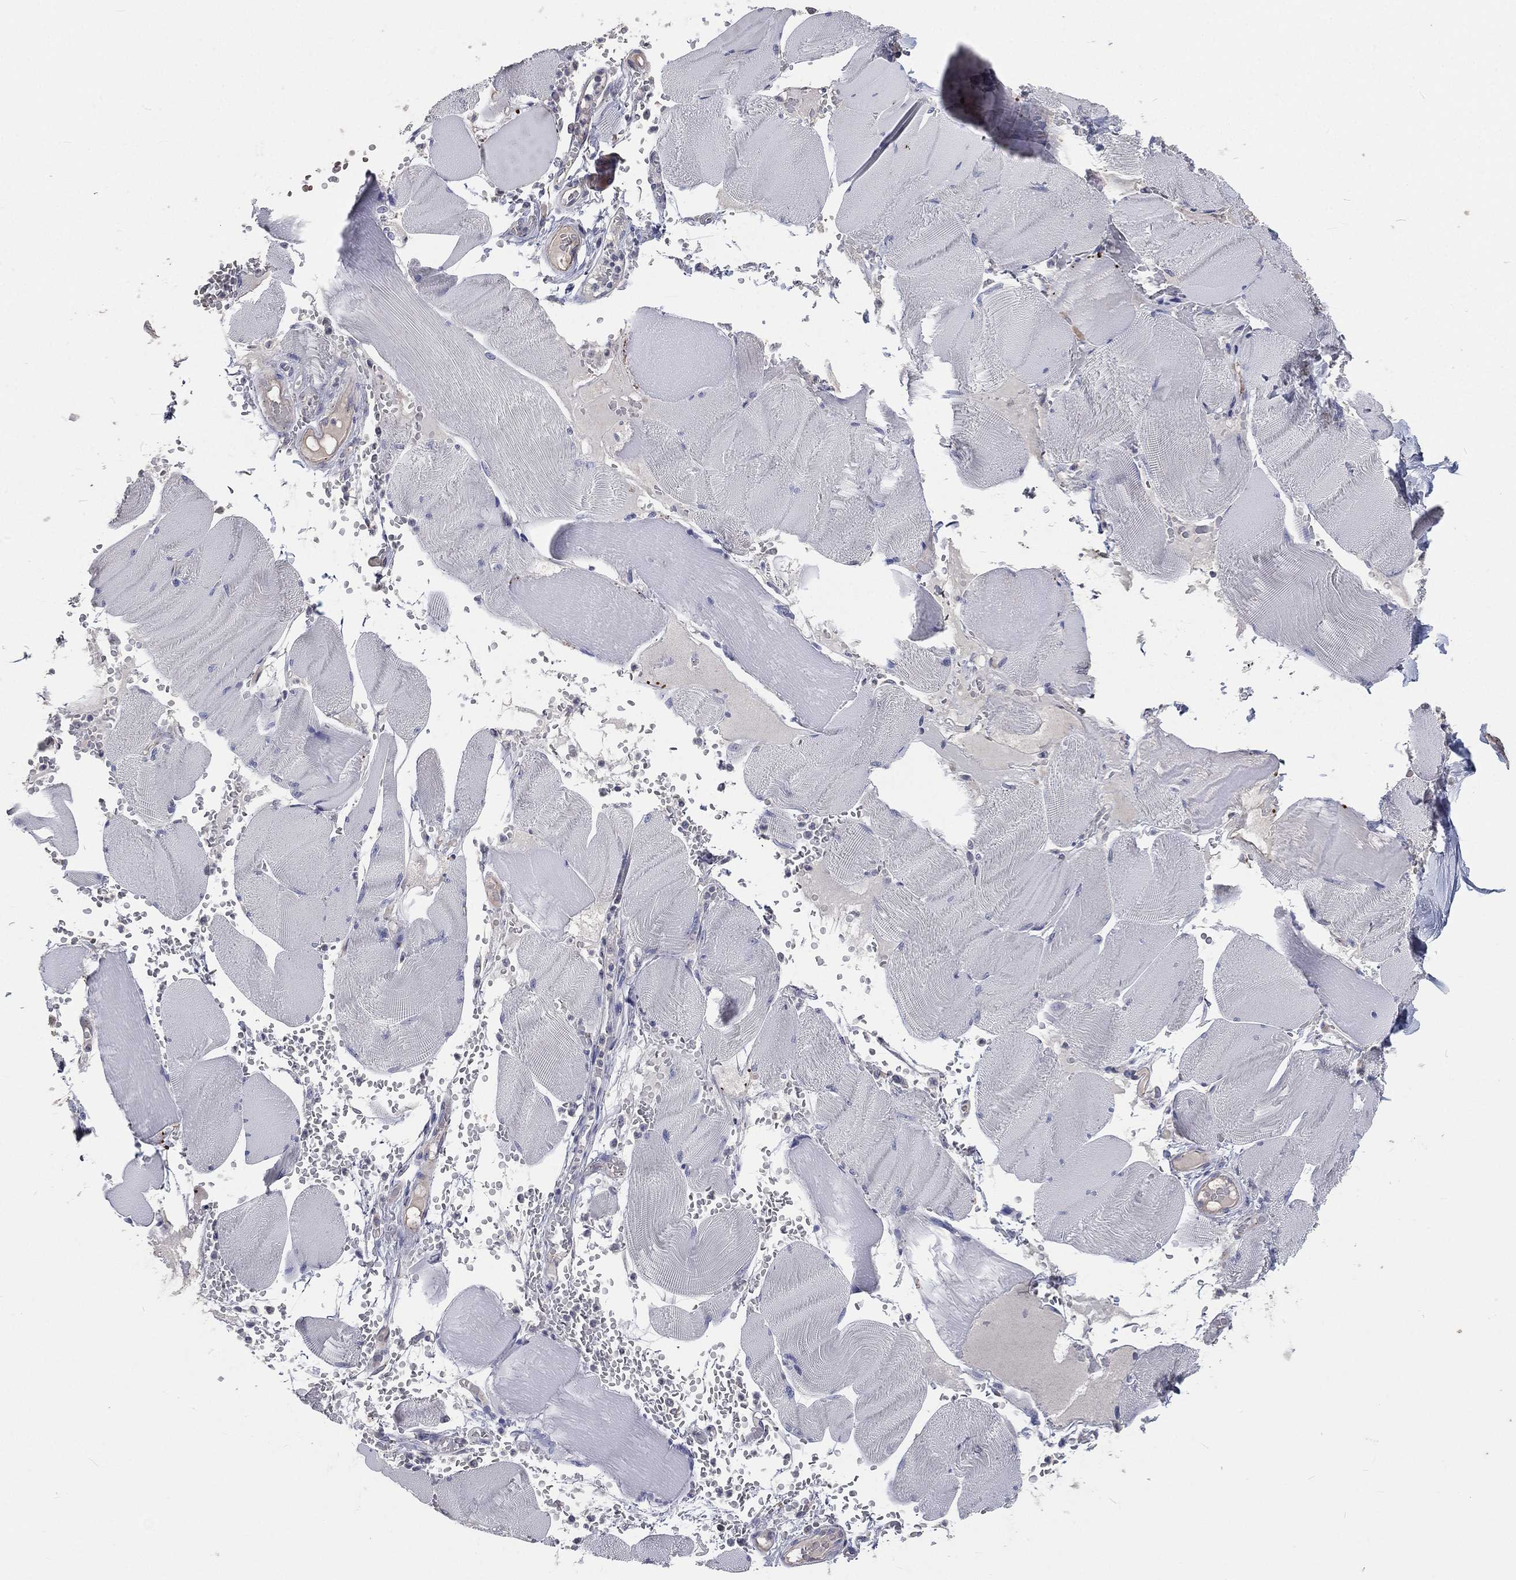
{"staining": {"intensity": "negative", "quantity": "none", "location": "none"}, "tissue": "skeletal muscle", "cell_type": "Myocytes", "image_type": "normal", "snomed": [{"axis": "morphology", "description": "Normal tissue, NOS"}, {"axis": "topography", "description": "Skeletal muscle"}], "caption": "Immunohistochemistry photomicrograph of benign skeletal muscle: human skeletal muscle stained with DAB exhibits no significant protein expression in myocytes.", "gene": "CROCC", "patient": {"sex": "male", "age": 56}}